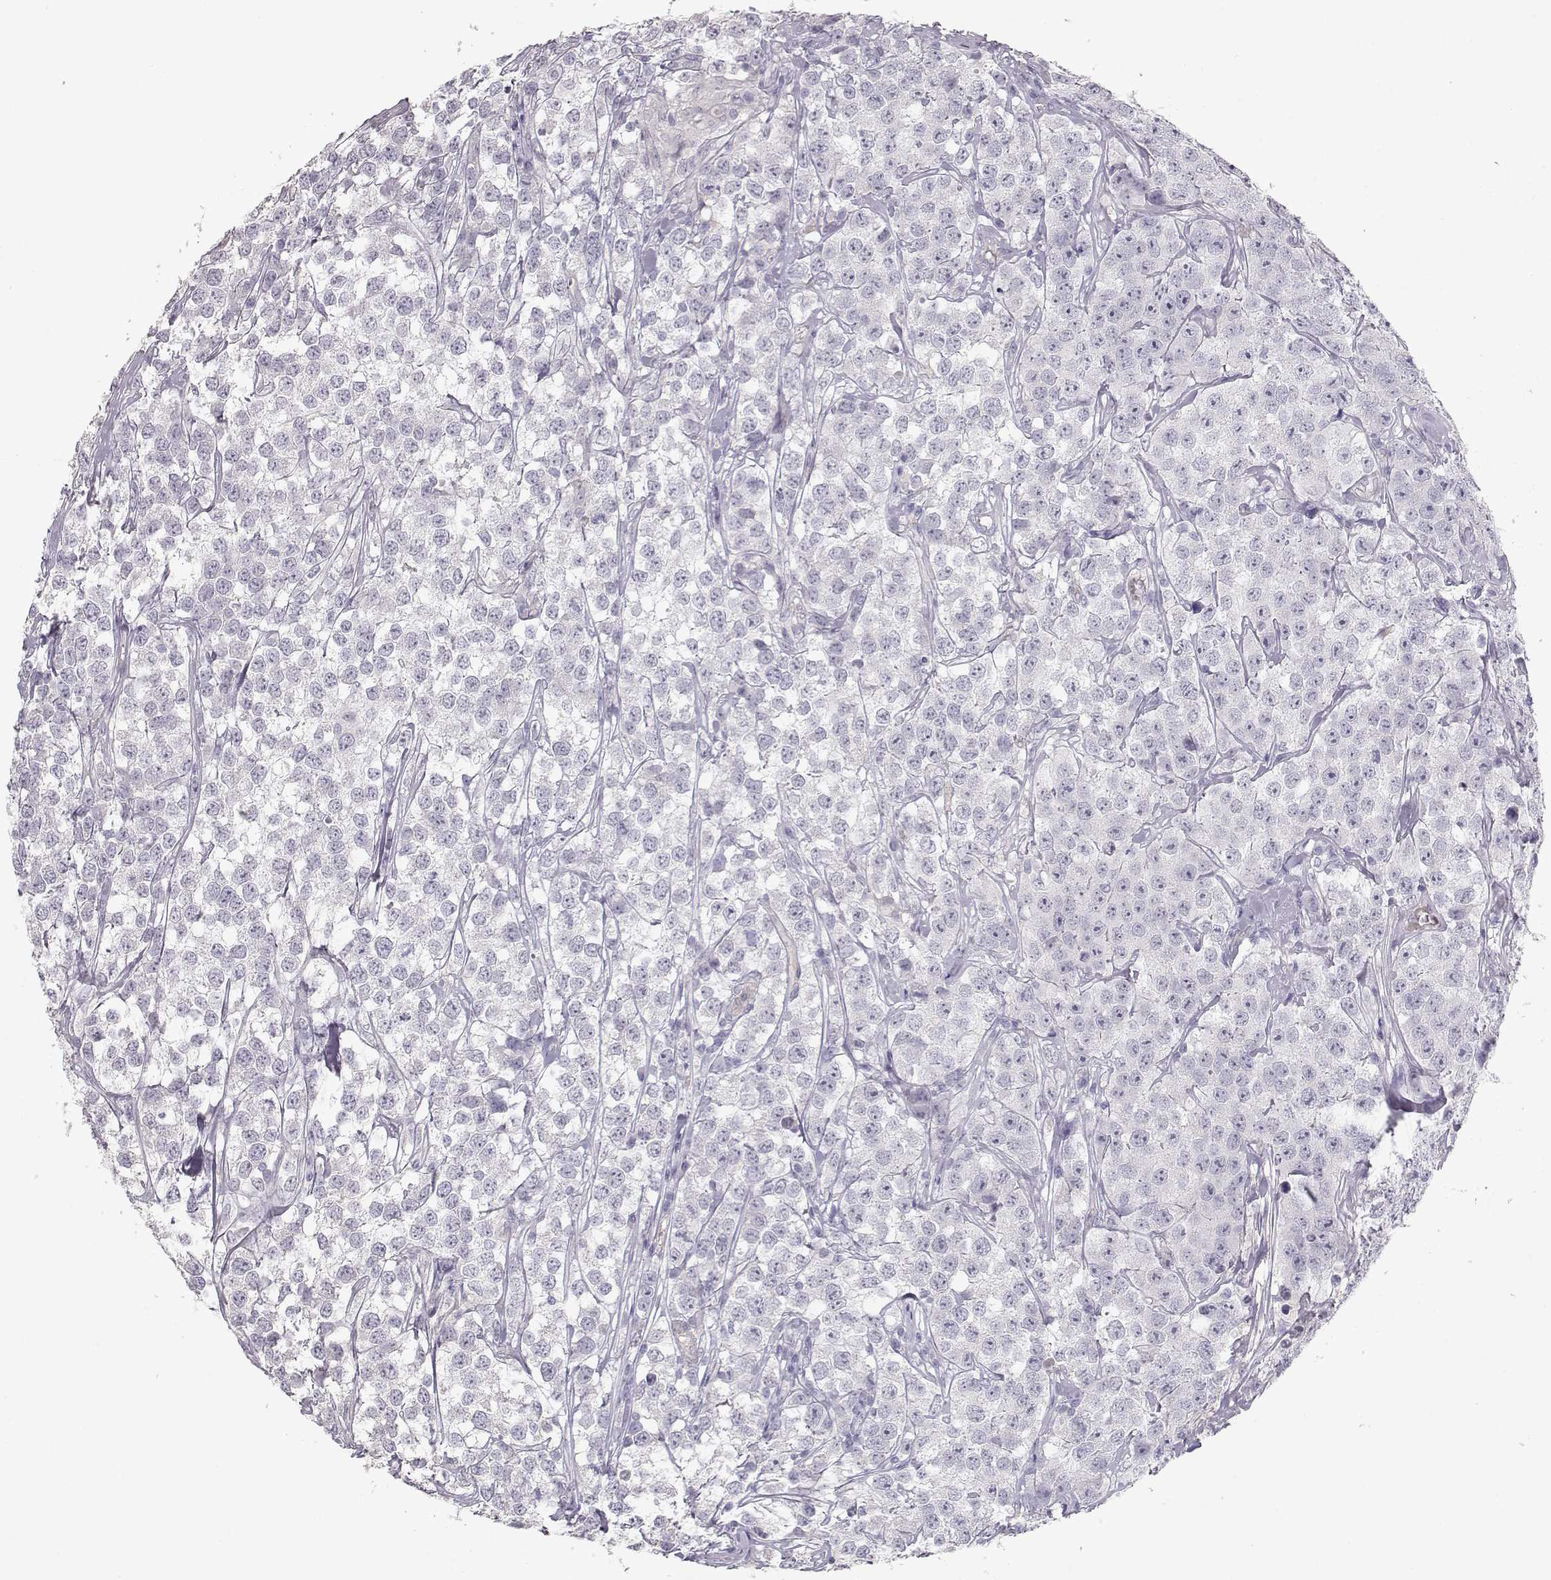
{"staining": {"intensity": "negative", "quantity": "none", "location": "none"}, "tissue": "testis cancer", "cell_type": "Tumor cells", "image_type": "cancer", "snomed": [{"axis": "morphology", "description": "Seminoma, NOS"}, {"axis": "topography", "description": "Testis"}], "caption": "High magnification brightfield microscopy of testis cancer stained with DAB (brown) and counterstained with hematoxylin (blue): tumor cells show no significant positivity.", "gene": "SLC18A1", "patient": {"sex": "male", "age": 59}}